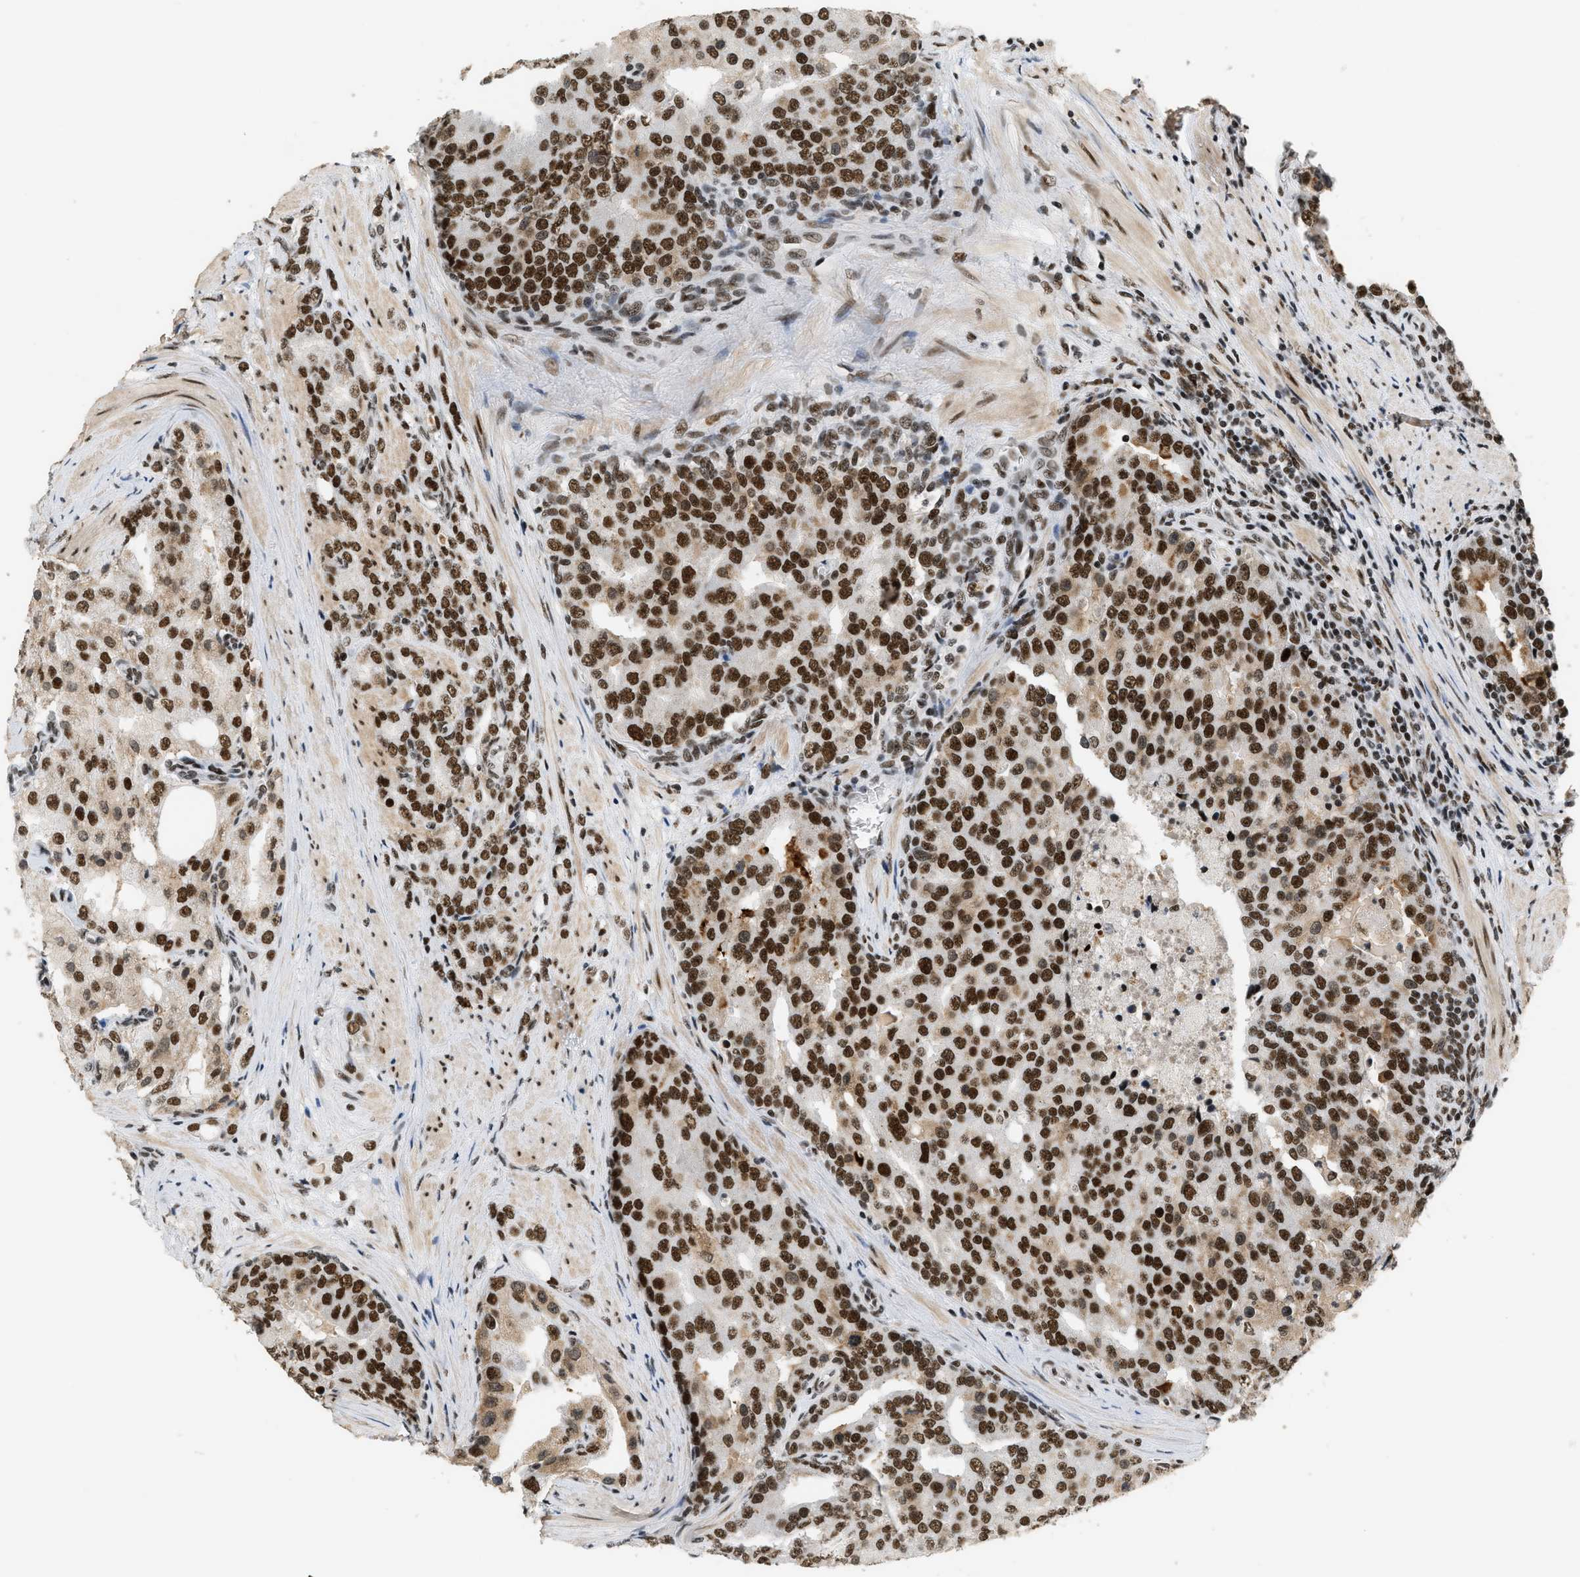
{"staining": {"intensity": "strong", "quantity": ">75%", "location": "nuclear"}, "tissue": "prostate cancer", "cell_type": "Tumor cells", "image_type": "cancer", "snomed": [{"axis": "morphology", "description": "Adenocarcinoma, High grade"}, {"axis": "topography", "description": "Prostate"}], "caption": "Brown immunohistochemical staining in prostate cancer demonstrates strong nuclear expression in approximately >75% of tumor cells. Nuclei are stained in blue.", "gene": "SMARCB1", "patient": {"sex": "male", "age": 50}}